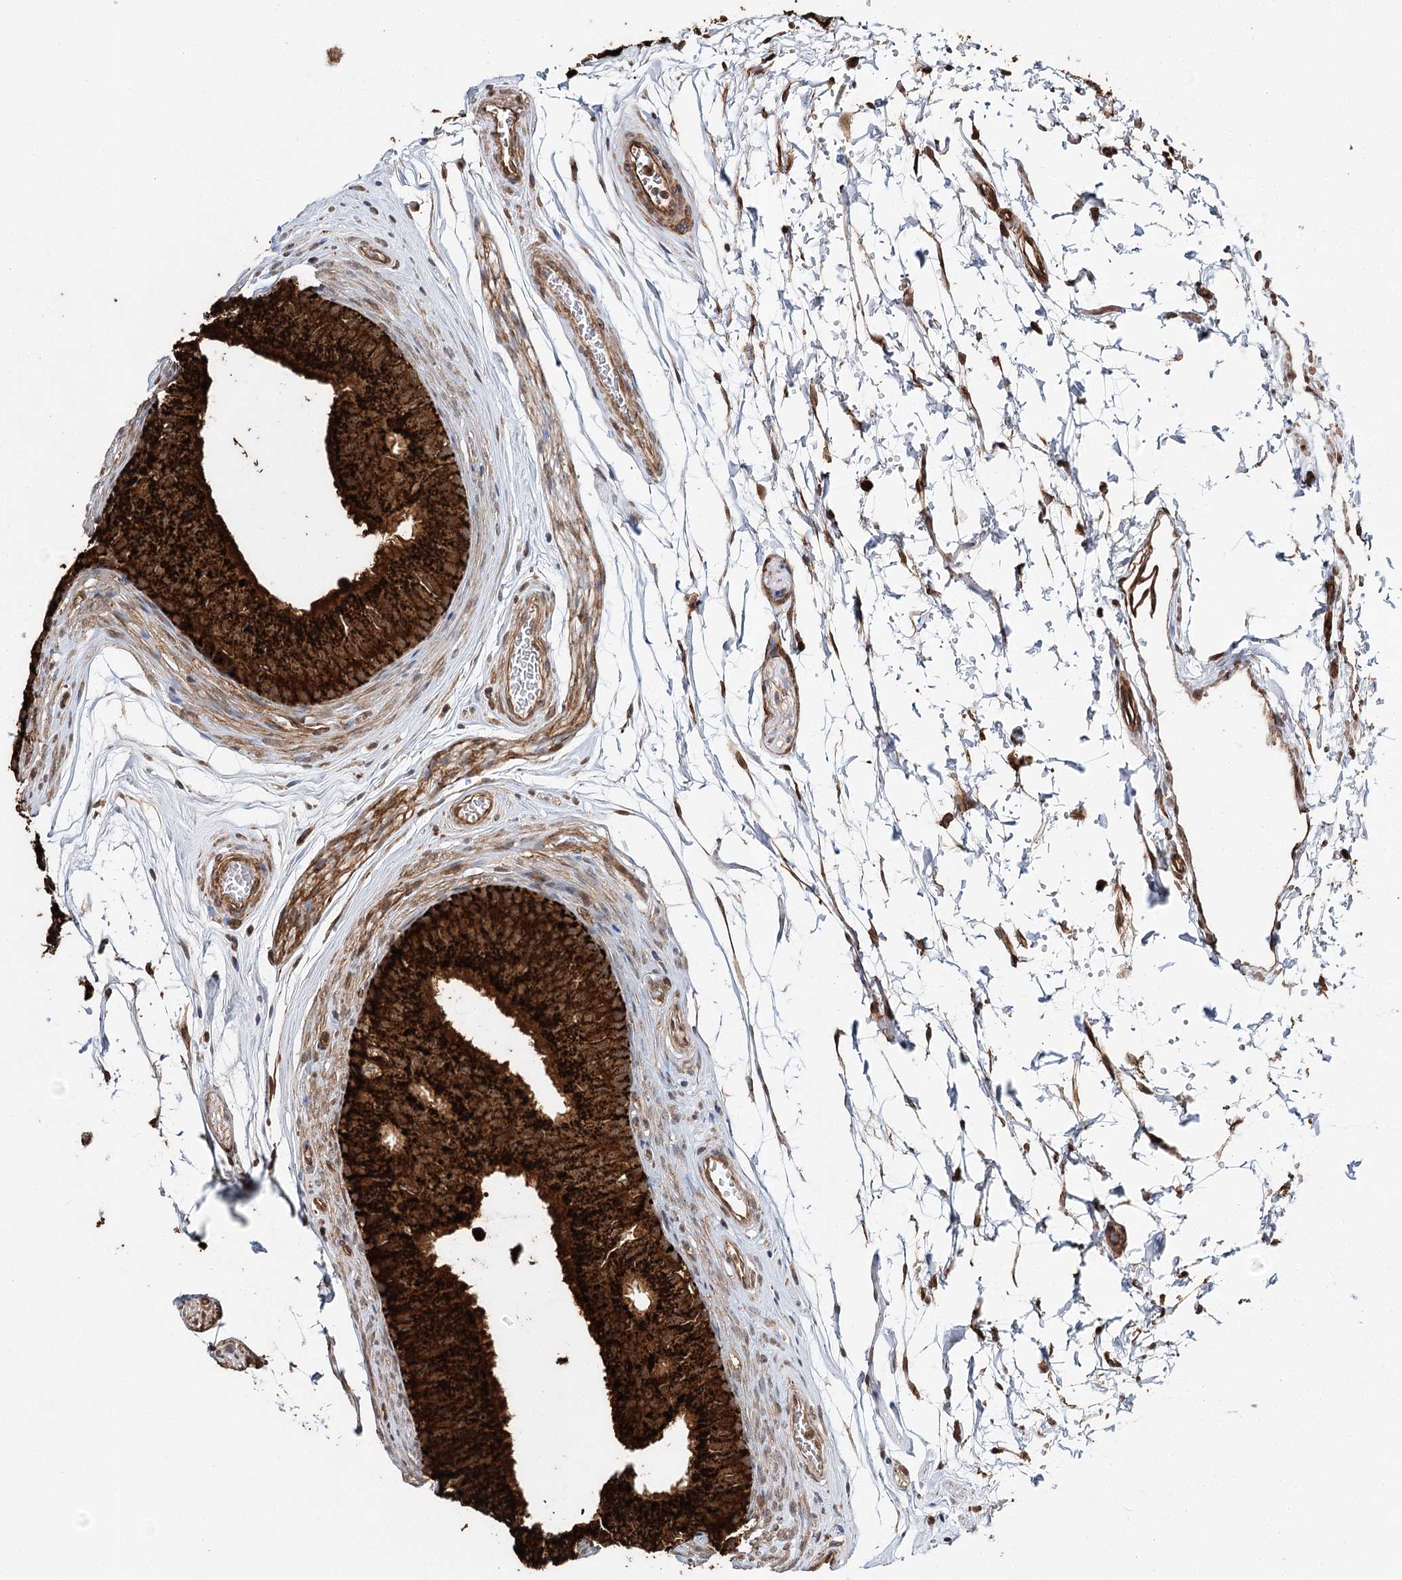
{"staining": {"intensity": "strong", "quantity": ">75%", "location": "cytoplasmic/membranous"}, "tissue": "epididymis", "cell_type": "Glandular cells", "image_type": "normal", "snomed": [{"axis": "morphology", "description": "Normal tissue, NOS"}, {"axis": "topography", "description": "Epididymis"}], "caption": "IHC micrograph of unremarkable epididymis stained for a protein (brown), which reveals high levels of strong cytoplasmic/membranous positivity in about >75% of glandular cells.", "gene": "DNAJB14", "patient": {"sex": "male", "age": 36}}